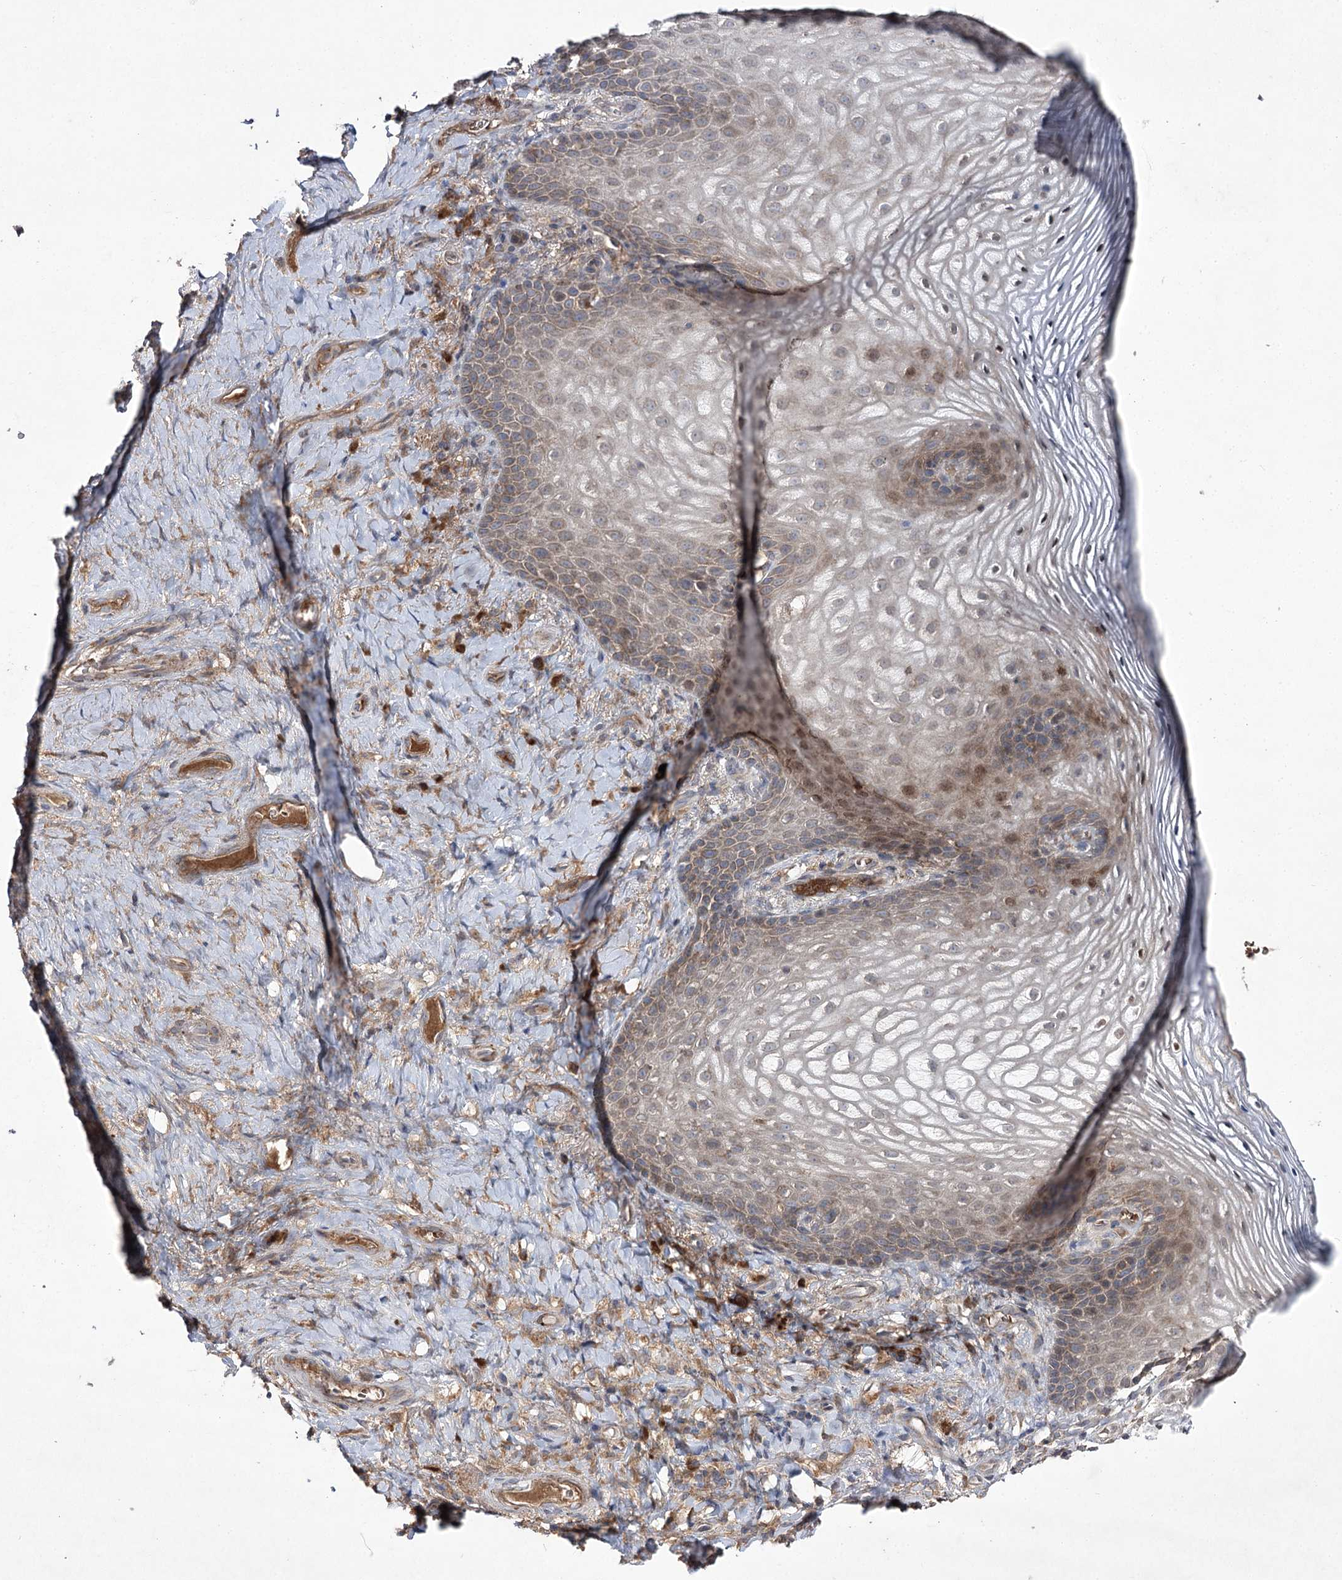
{"staining": {"intensity": "moderate", "quantity": "<25%", "location": "cytoplasmic/membranous,nuclear"}, "tissue": "vagina", "cell_type": "Squamous epithelial cells", "image_type": "normal", "snomed": [{"axis": "morphology", "description": "Normal tissue, NOS"}, {"axis": "topography", "description": "Vagina"}], "caption": "Protein staining of unremarkable vagina displays moderate cytoplasmic/membranous,nuclear staining in about <25% of squamous epithelial cells. The staining was performed using DAB (3,3'-diaminobenzidine), with brown indicating positive protein expression. Nuclei are stained blue with hematoxylin.", "gene": "ALG9", "patient": {"sex": "female", "age": 60}}